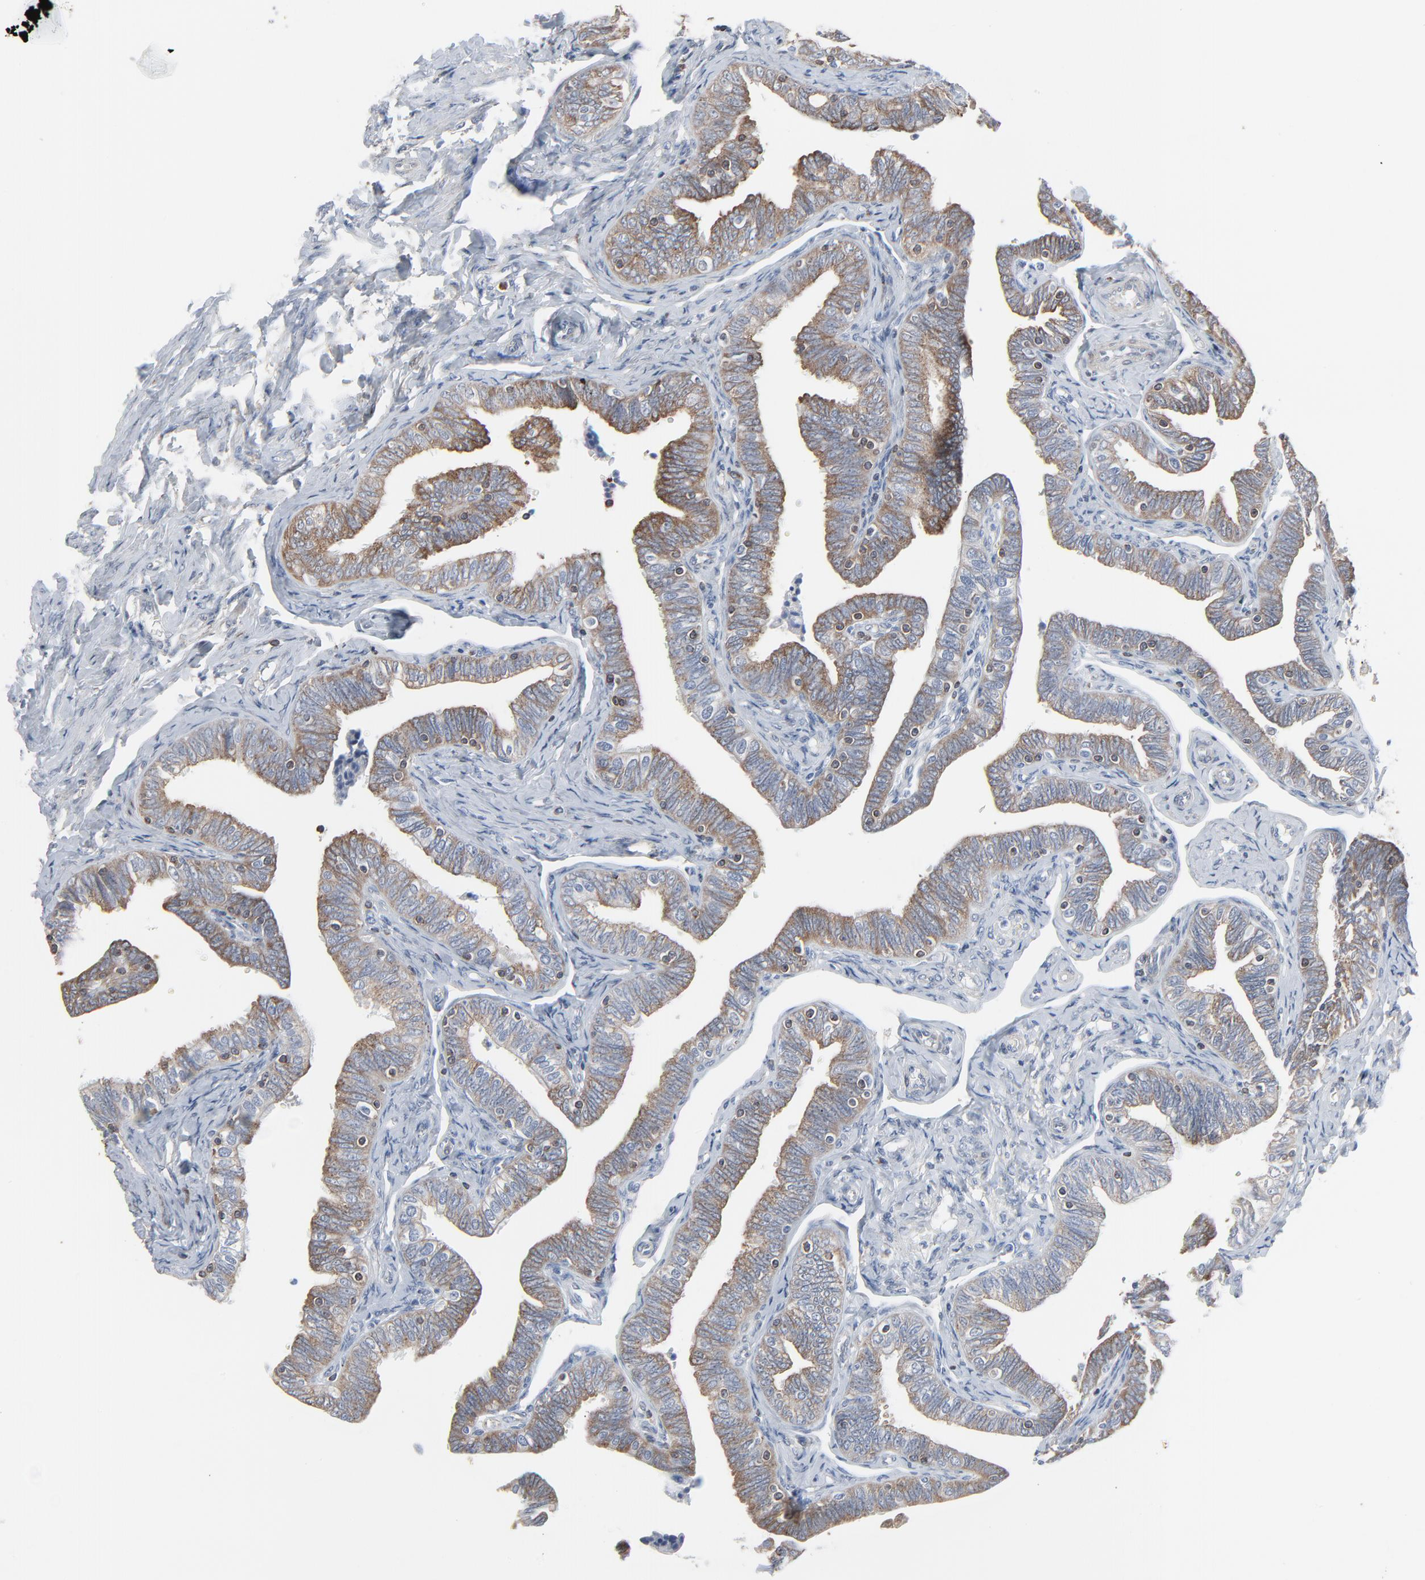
{"staining": {"intensity": "moderate", "quantity": ">75%", "location": "cytoplasmic/membranous"}, "tissue": "fallopian tube", "cell_type": "Glandular cells", "image_type": "normal", "snomed": [{"axis": "morphology", "description": "Normal tissue, NOS"}, {"axis": "topography", "description": "Fallopian tube"}, {"axis": "topography", "description": "Ovary"}], "caption": "The immunohistochemical stain highlights moderate cytoplasmic/membranous expression in glandular cells of normal fallopian tube.", "gene": "OPTN", "patient": {"sex": "female", "age": 69}}